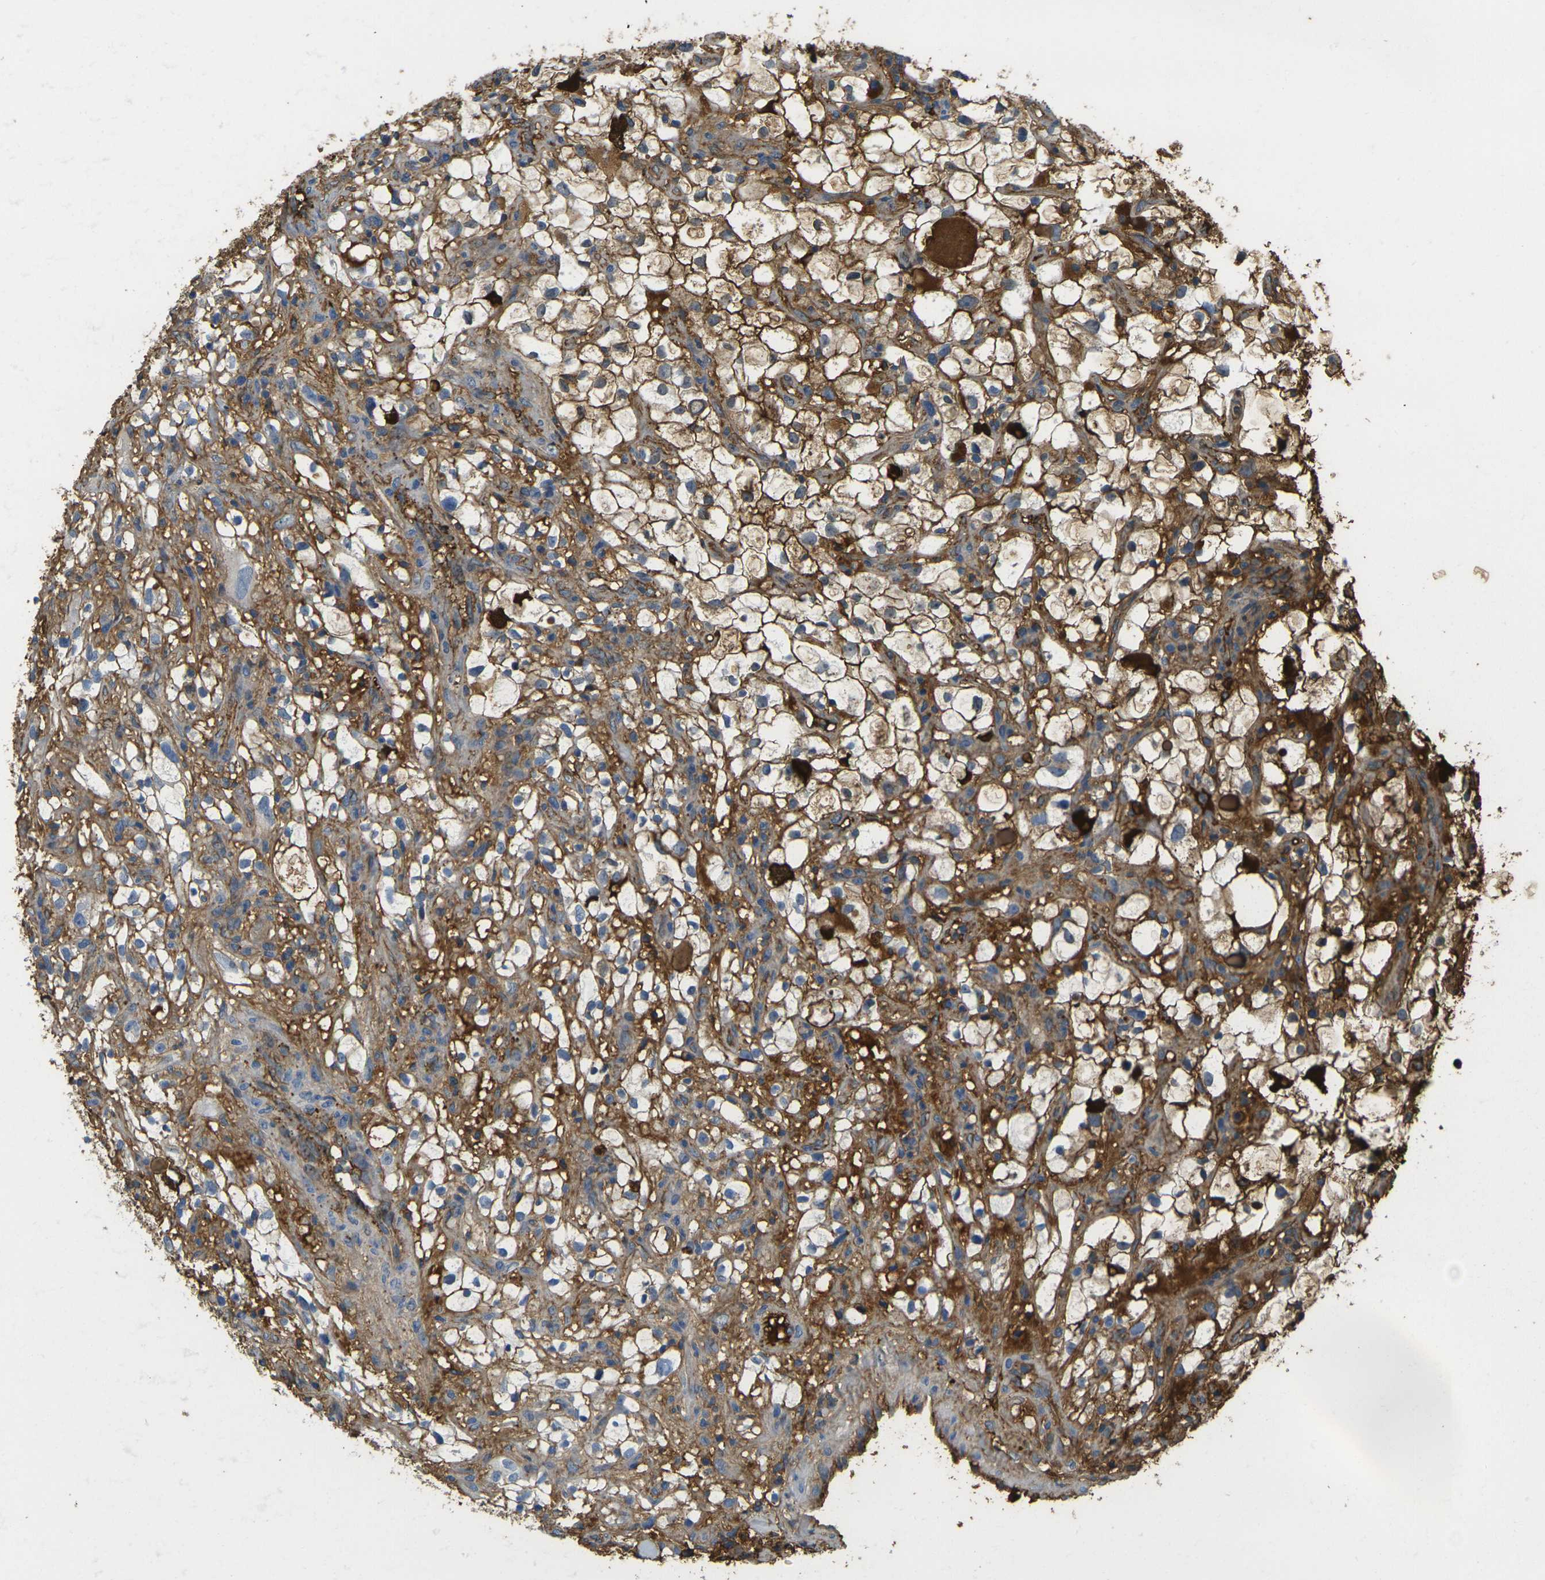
{"staining": {"intensity": "moderate", "quantity": ">75%", "location": "cytoplasmic/membranous"}, "tissue": "renal cancer", "cell_type": "Tumor cells", "image_type": "cancer", "snomed": [{"axis": "morphology", "description": "Adenocarcinoma, NOS"}, {"axis": "topography", "description": "Kidney"}], "caption": "Immunohistochemical staining of human renal cancer (adenocarcinoma) demonstrates medium levels of moderate cytoplasmic/membranous protein staining in about >75% of tumor cells.", "gene": "PLCD1", "patient": {"sex": "female", "age": 60}}